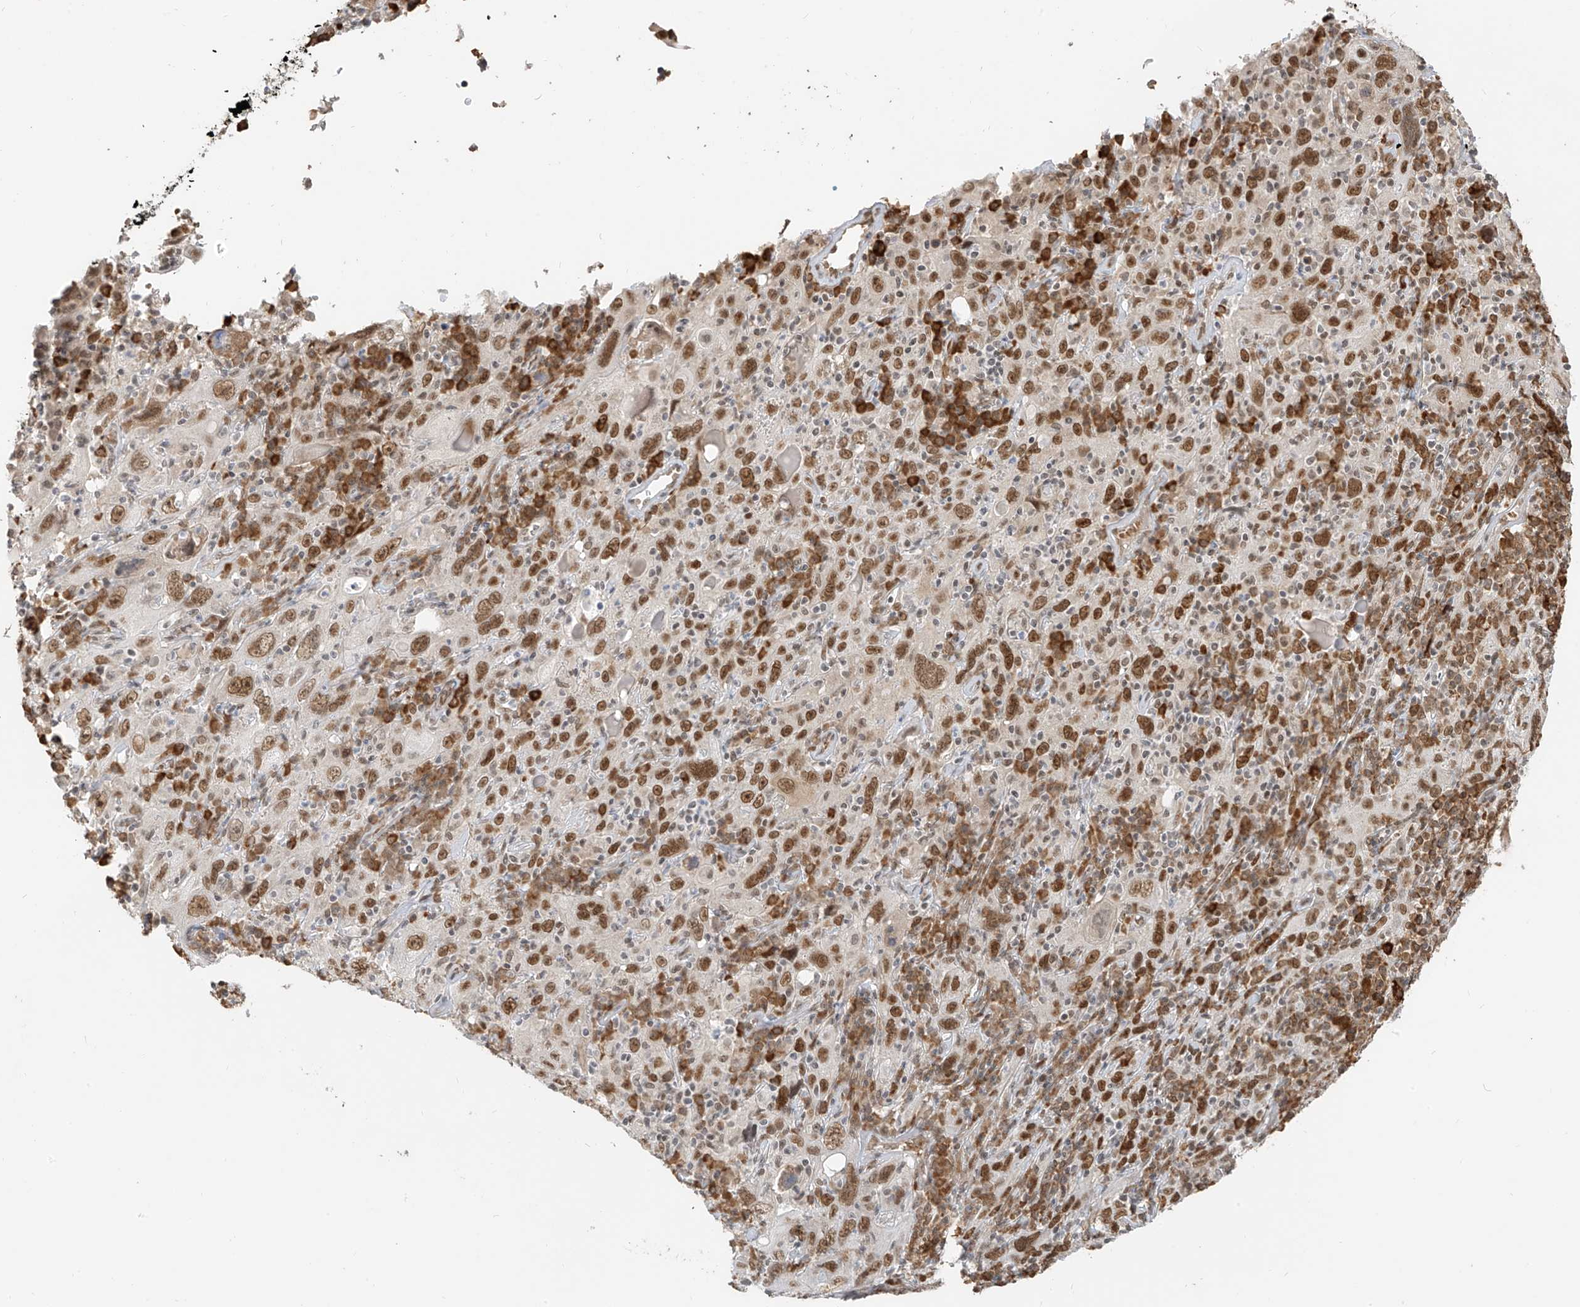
{"staining": {"intensity": "moderate", "quantity": ">75%", "location": "nuclear"}, "tissue": "cervical cancer", "cell_type": "Tumor cells", "image_type": "cancer", "snomed": [{"axis": "morphology", "description": "Squamous cell carcinoma, NOS"}, {"axis": "topography", "description": "Cervix"}], "caption": "Immunohistochemistry staining of cervical squamous cell carcinoma, which reveals medium levels of moderate nuclear positivity in about >75% of tumor cells indicating moderate nuclear protein staining. The staining was performed using DAB (3,3'-diaminobenzidine) (brown) for protein detection and nuclei were counterstained in hematoxylin (blue).", "gene": "ZMYM2", "patient": {"sex": "female", "age": 46}}